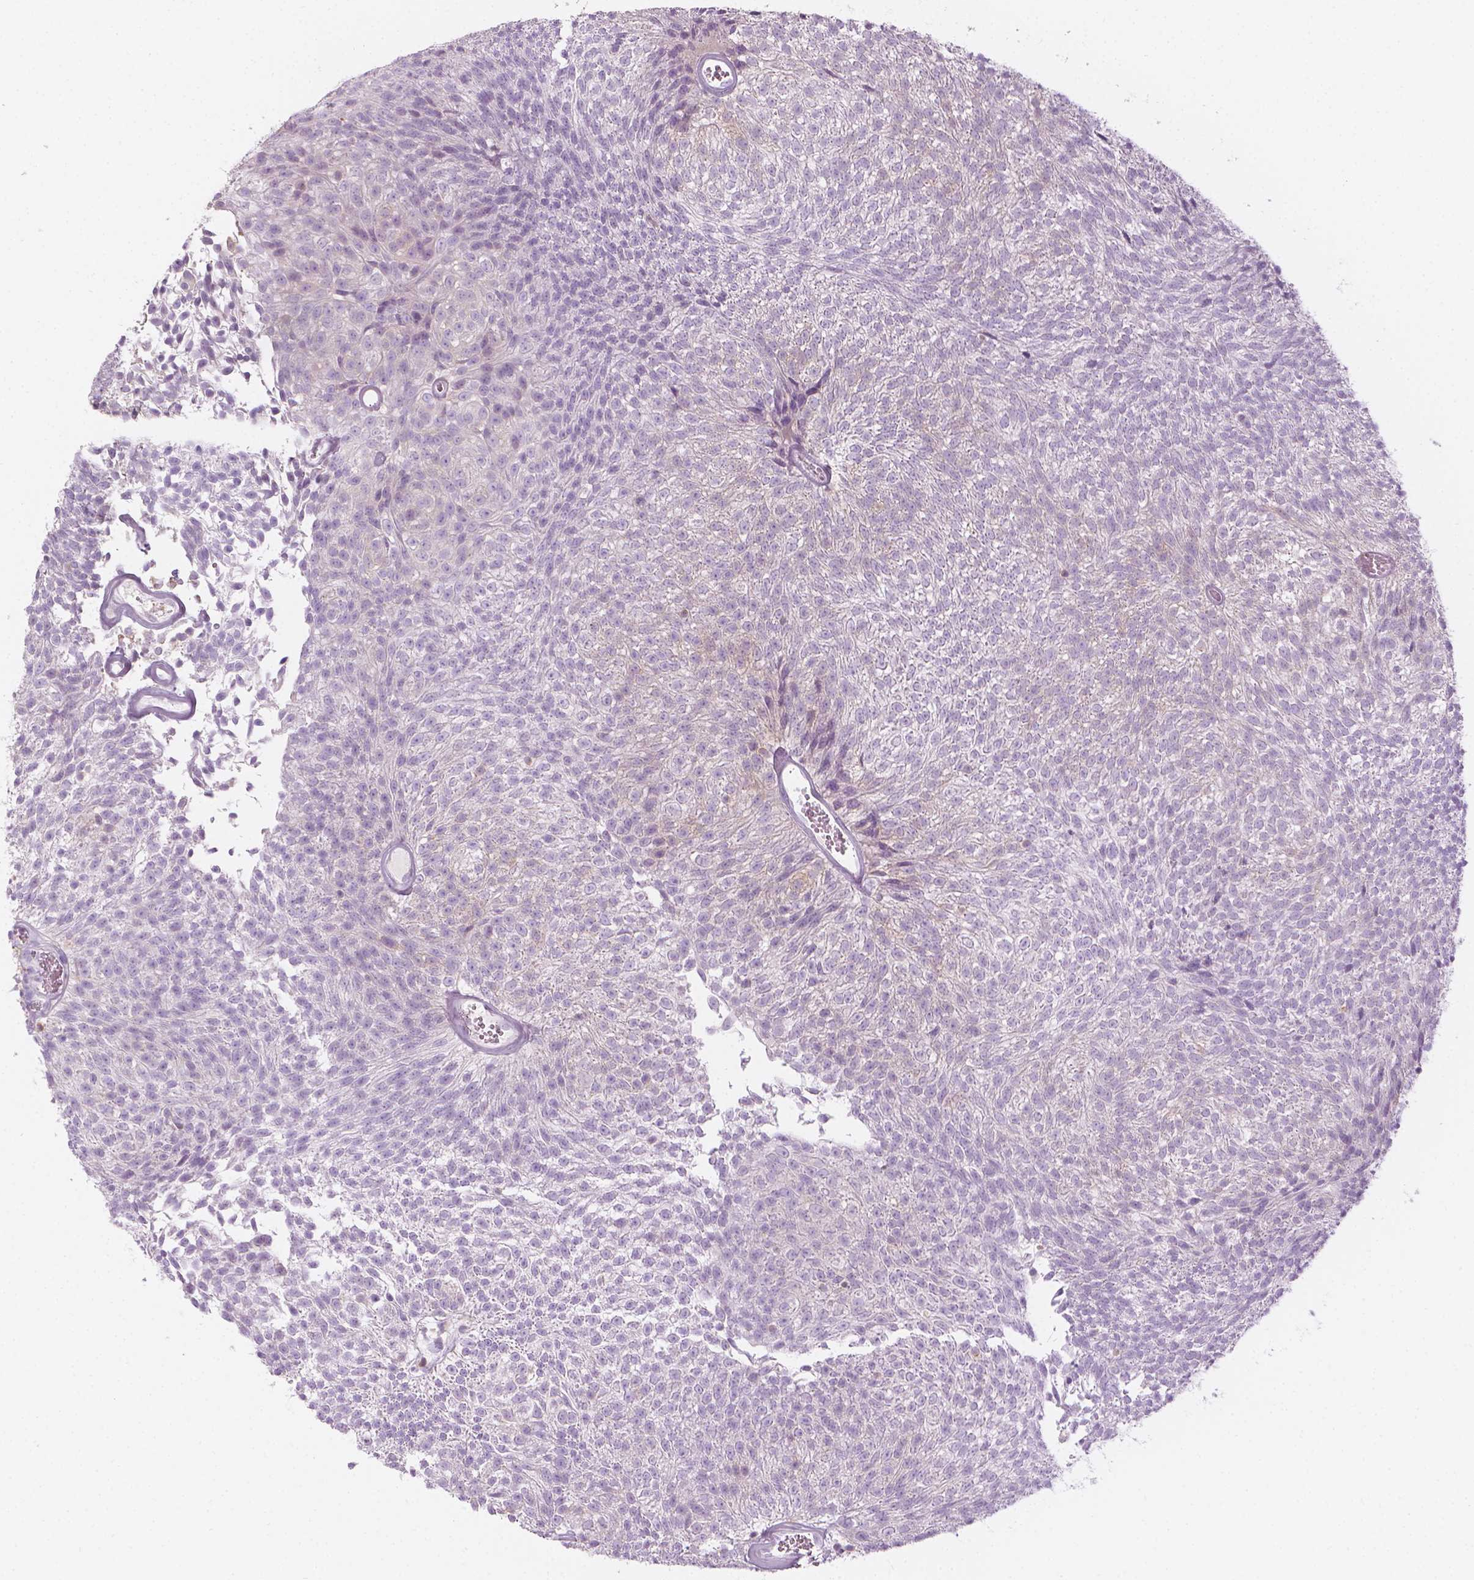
{"staining": {"intensity": "negative", "quantity": "none", "location": "none"}, "tissue": "urothelial cancer", "cell_type": "Tumor cells", "image_type": "cancer", "snomed": [{"axis": "morphology", "description": "Urothelial carcinoma, Low grade"}, {"axis": "topography", "description": "Urinary bladder"}], "caption": "Immunohistochemical staining of human low-grade urothelial carcinoma displays no significant expression in tumor cells.", "gene": "SHMT1", "patient": {"sex": "male", "age": 77}}